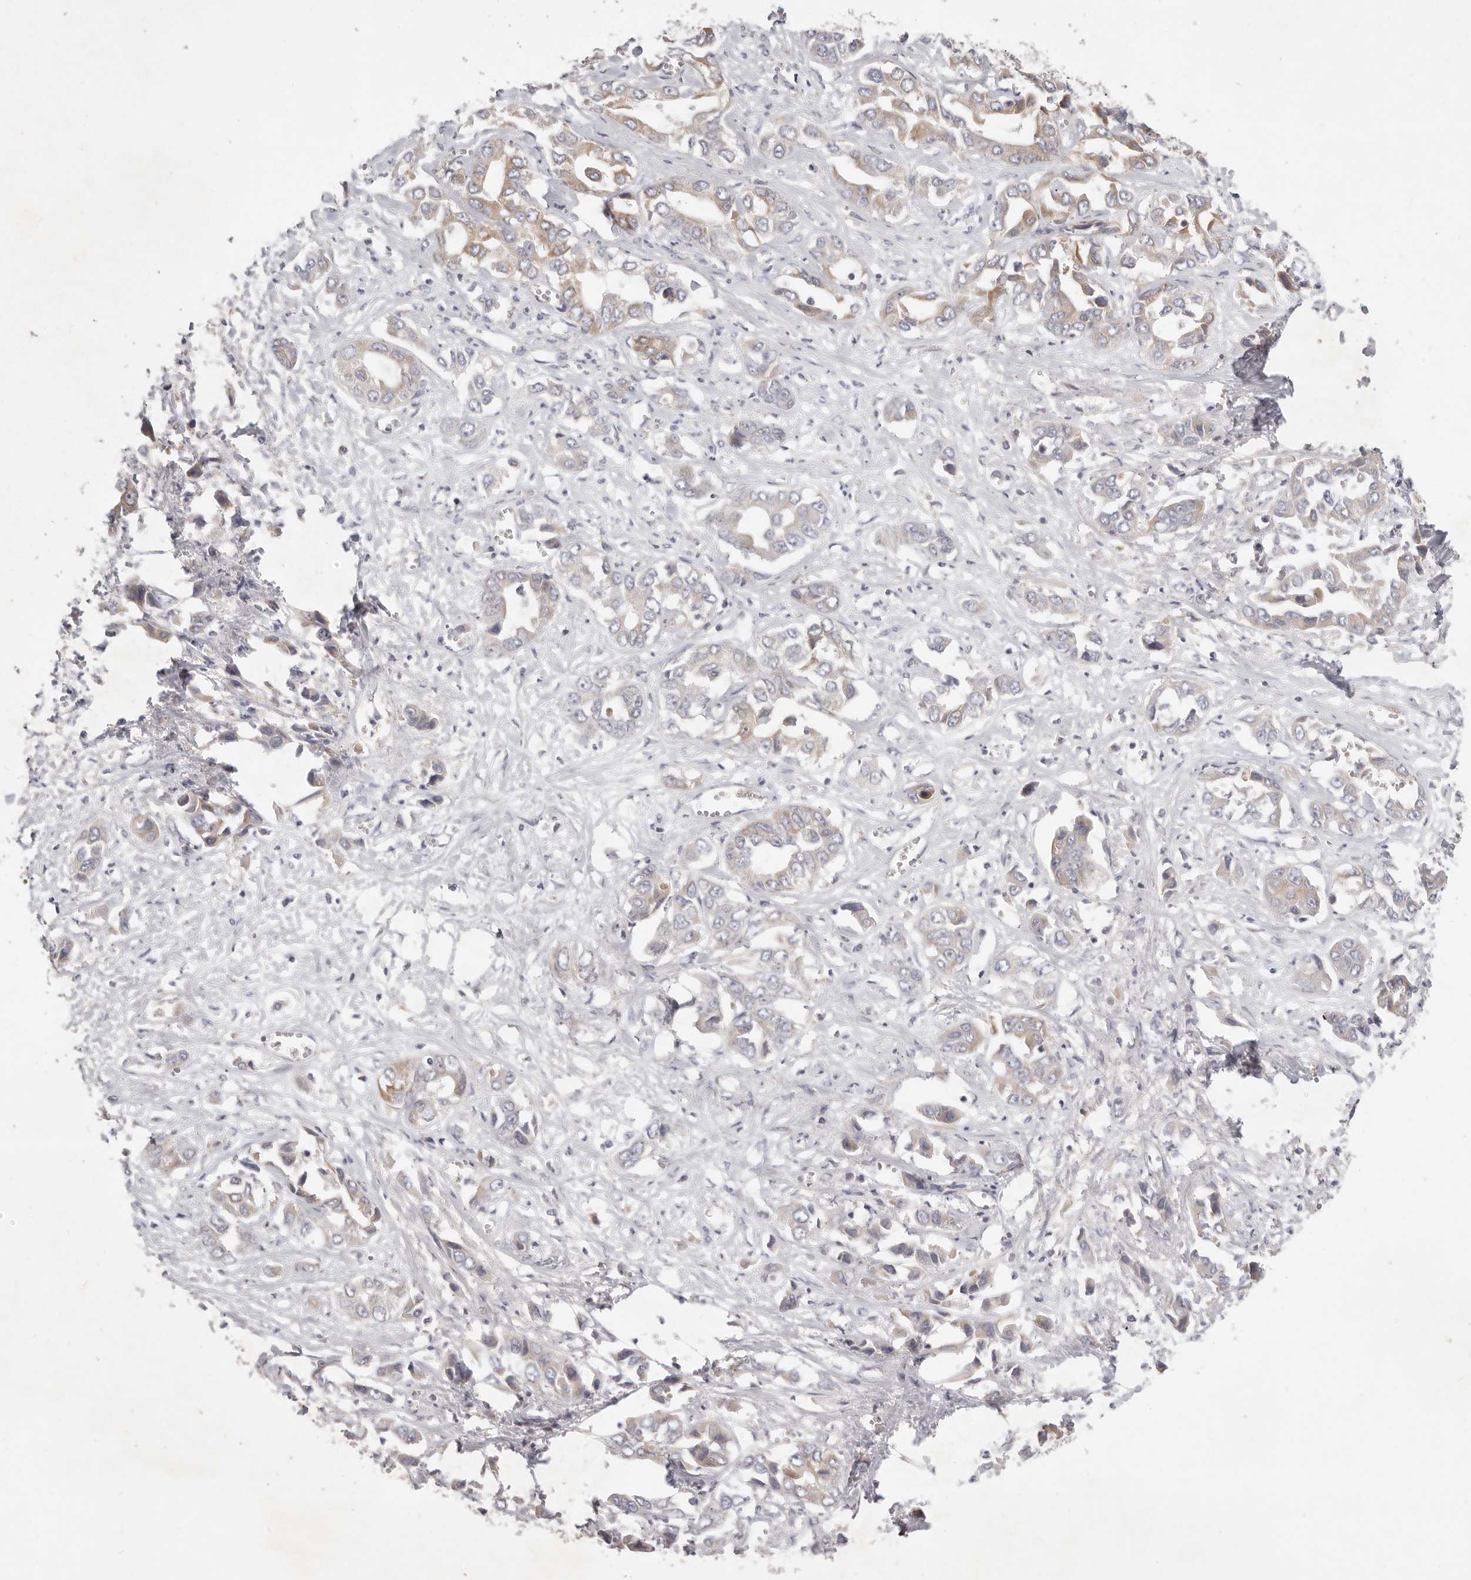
{"staining": {"intensity": "weak", "quantity": "25%-75%", "location": "cytoplasmic/membranous"}, "tissue": "liver cancer", "cell_type": "Tumor cells", "image_type": "cancer", "snomed": [{"axis": "morphology", "description": "Cholangiocarcinoma"}, {"axis": "topography", "description": "Liver"}], "caption": "Immunohistochemical staining of human liver cancer (cholangiocarcinoma) shows weak cytoplasmic/membranous protein positivity in about 25%-75% of tumor cells.", "gene": "TFB2M", "patient": {"sex": "female", "age": 52}}